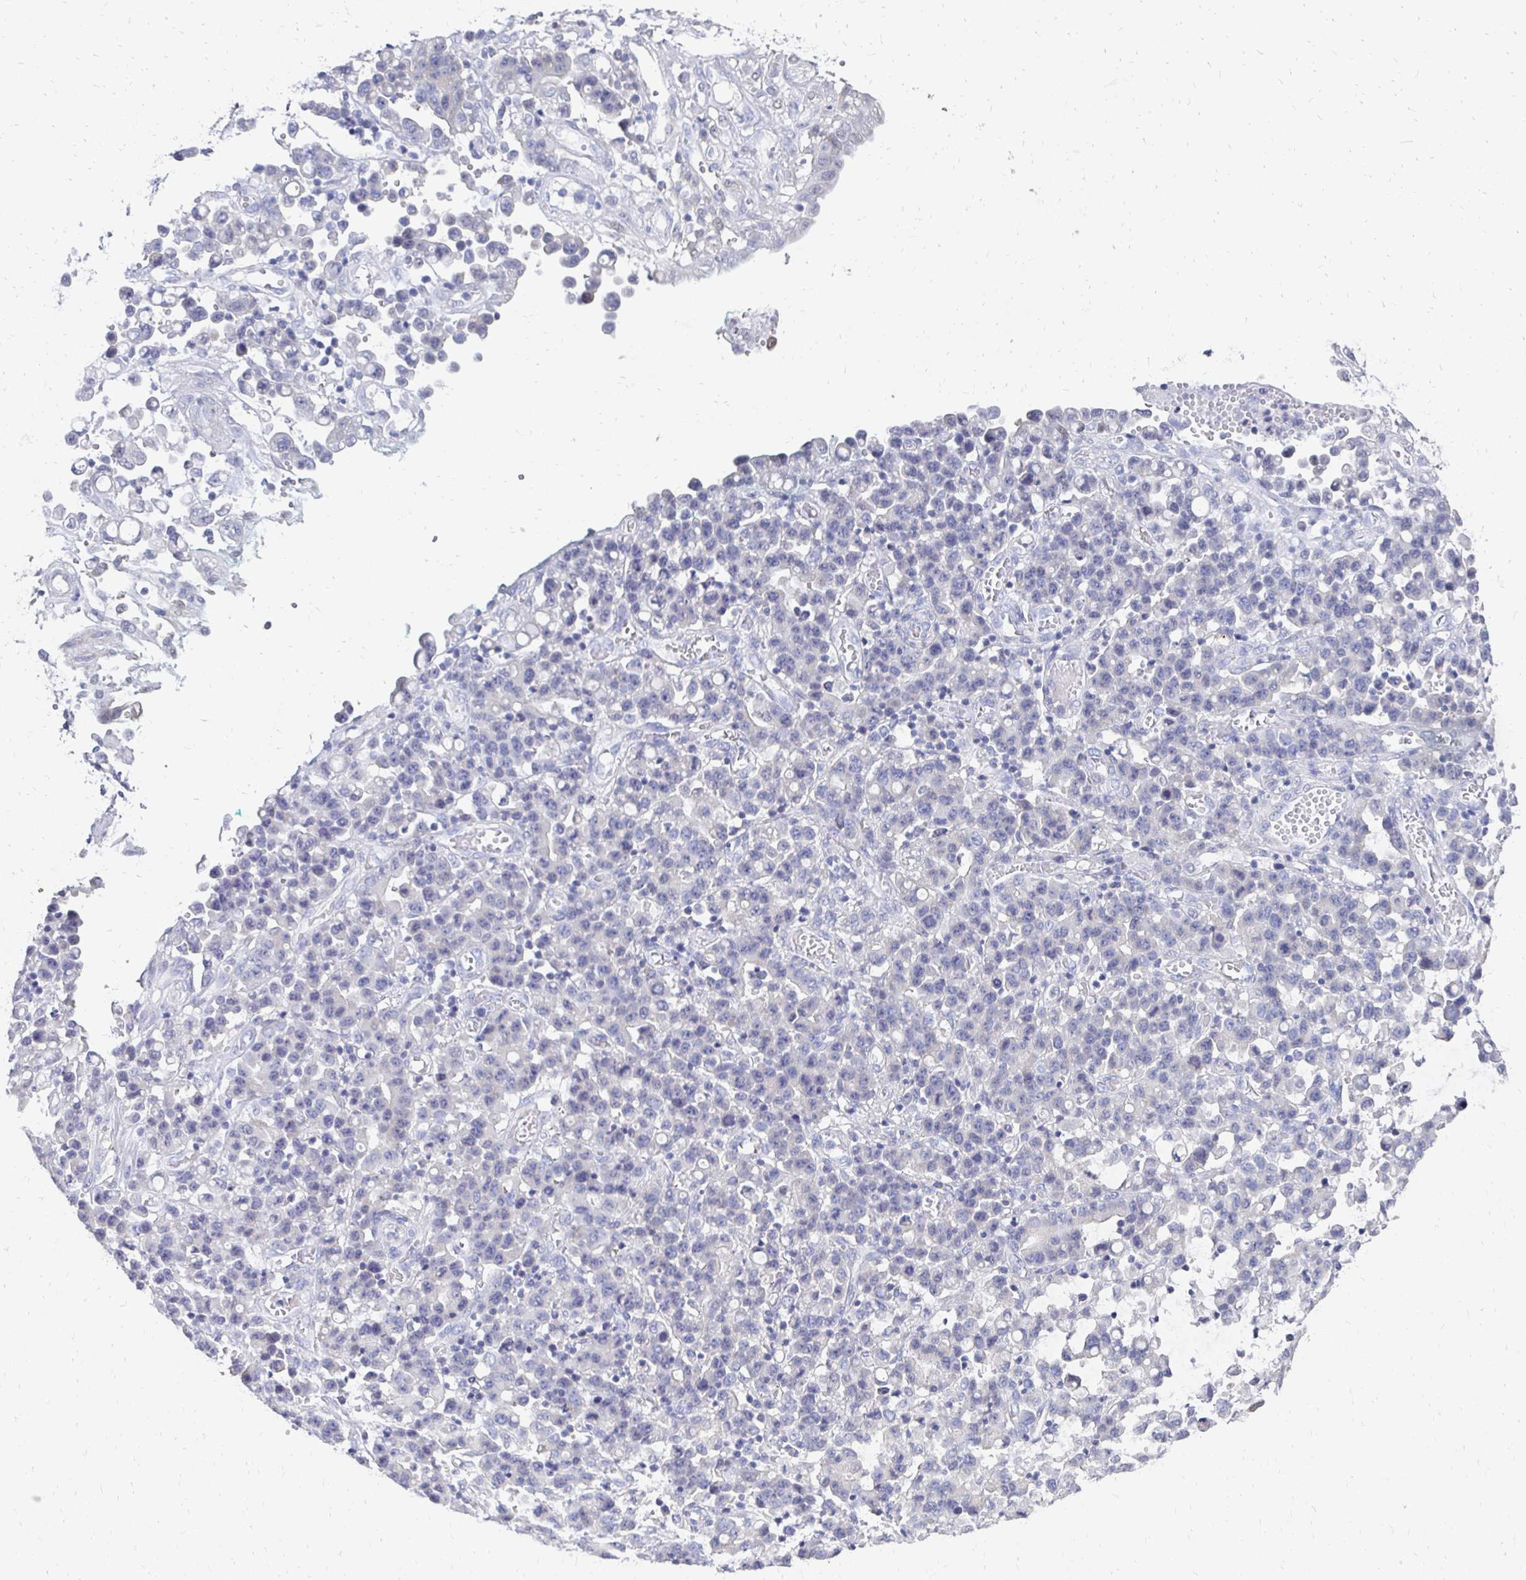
{"staining": {"intensity": "negative", "quantity": "none", "location": "none"}, "tissue": "stomach cancer", "cell_type": "Tumor cells", "image_type": "cancer", "snomed": [{"axis": "morphology", "description": "Adenocarcinoma, NOS"}, {"axis": "topography", "description": "Stomach, upper"}], "caption": "Tumor cells show no significant protein expression in stomach cancer (adenocarcinoma).", "gene": "SYCP3", "patient": {"sex": "male", "age": 69}}